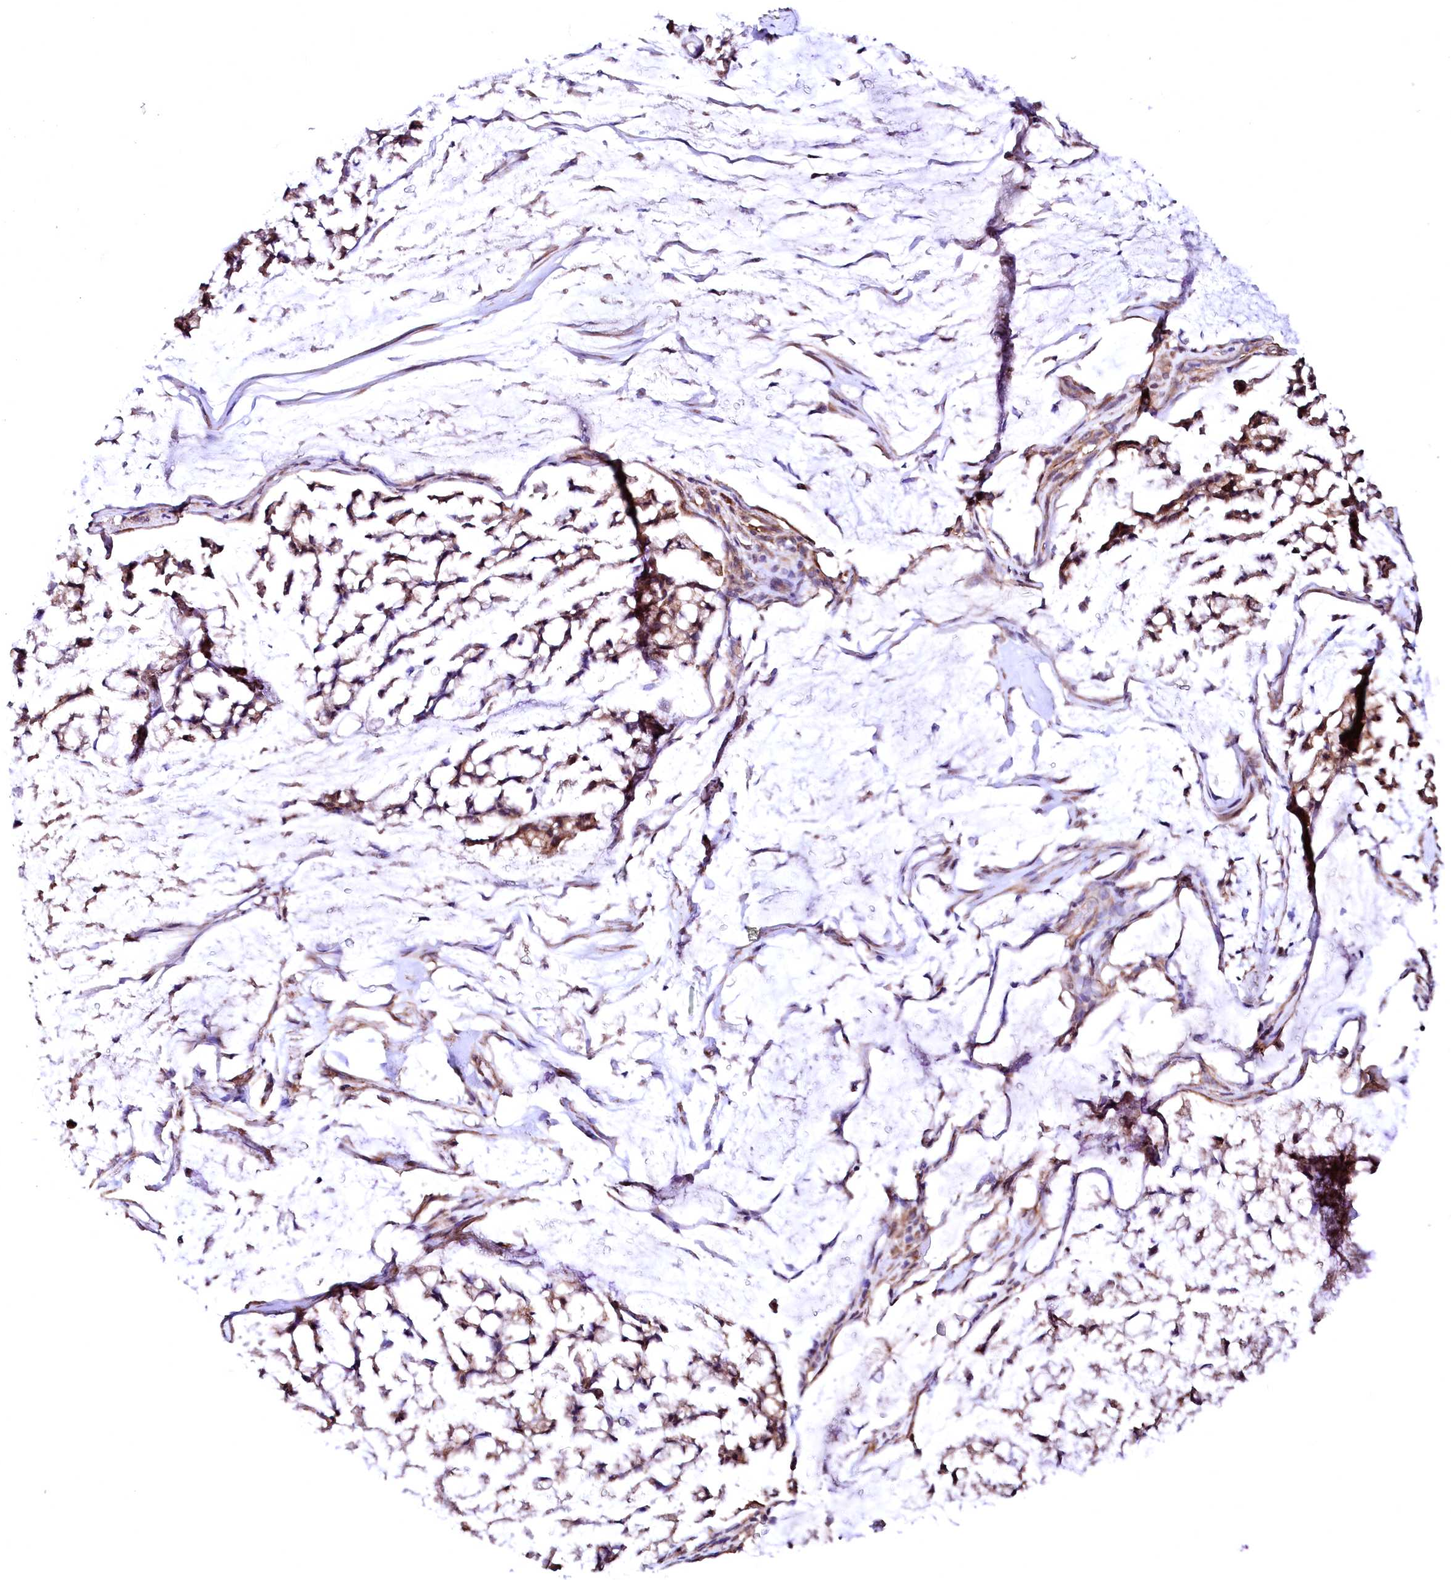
{"staining": {"intensity": "moderate", "quantity": "25%-75%", "location": "cytoplasmic/membranous"}, "tissue": "stomach cancer", "cell_type": "Tumor cells", "image_type": "cancer", "snomed": [{"axis": "morphology", "description": "Adenocarcinoma, NOS"}, {"axis": "topography", "description": "Stomach, lower"}], "caption": "The histopathology image demonstrates a brown stain indicating the presence of a protein in the cytoplasmic/membranous of tumor cells in stomach cancer. Nuclei are stained in blue.", "gene": "GPR176", "patient": {"sex": "male", "age": 67}}